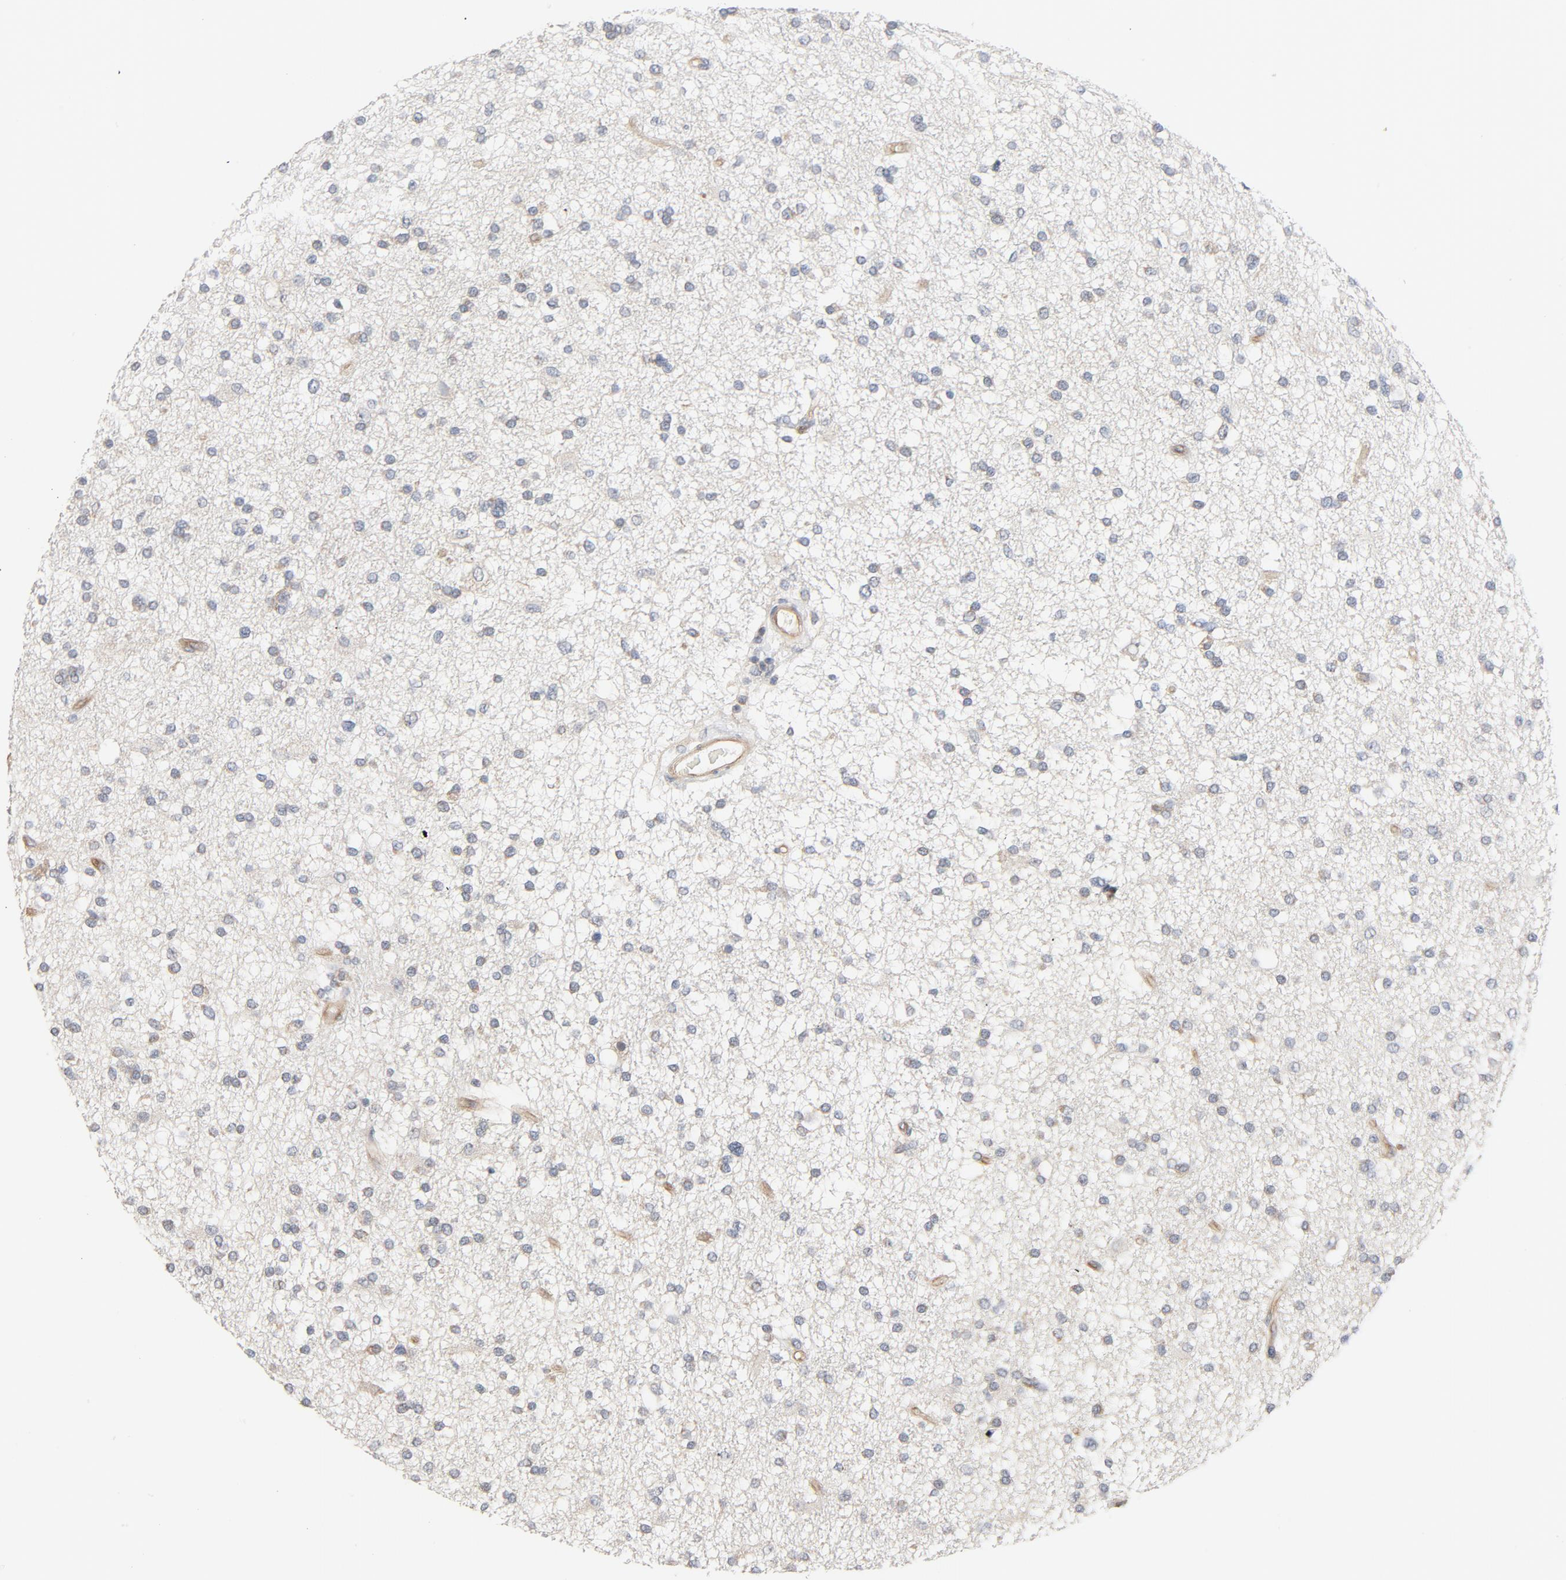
{"staining": {"intensity": "moderate", "quantity": "25%-75%", "location": "cytoplasmic/membranous"}, "tissue": "glioma", "cell_type": "Tumor cells", "image_type": "cancer", "snomed": [{"axis": "morphology", "description": "Glioma, malignant, High grade"}, {"axis": "topography", "description": "Brain"}], "caption": "Protein expression analysis of glioma demonstrates moderate cytoplasmic/membranous staining in about 25%-75% of tumor cells.", "gene": "TRIOBP", "patient": {"sex": "male", "age": 33}}